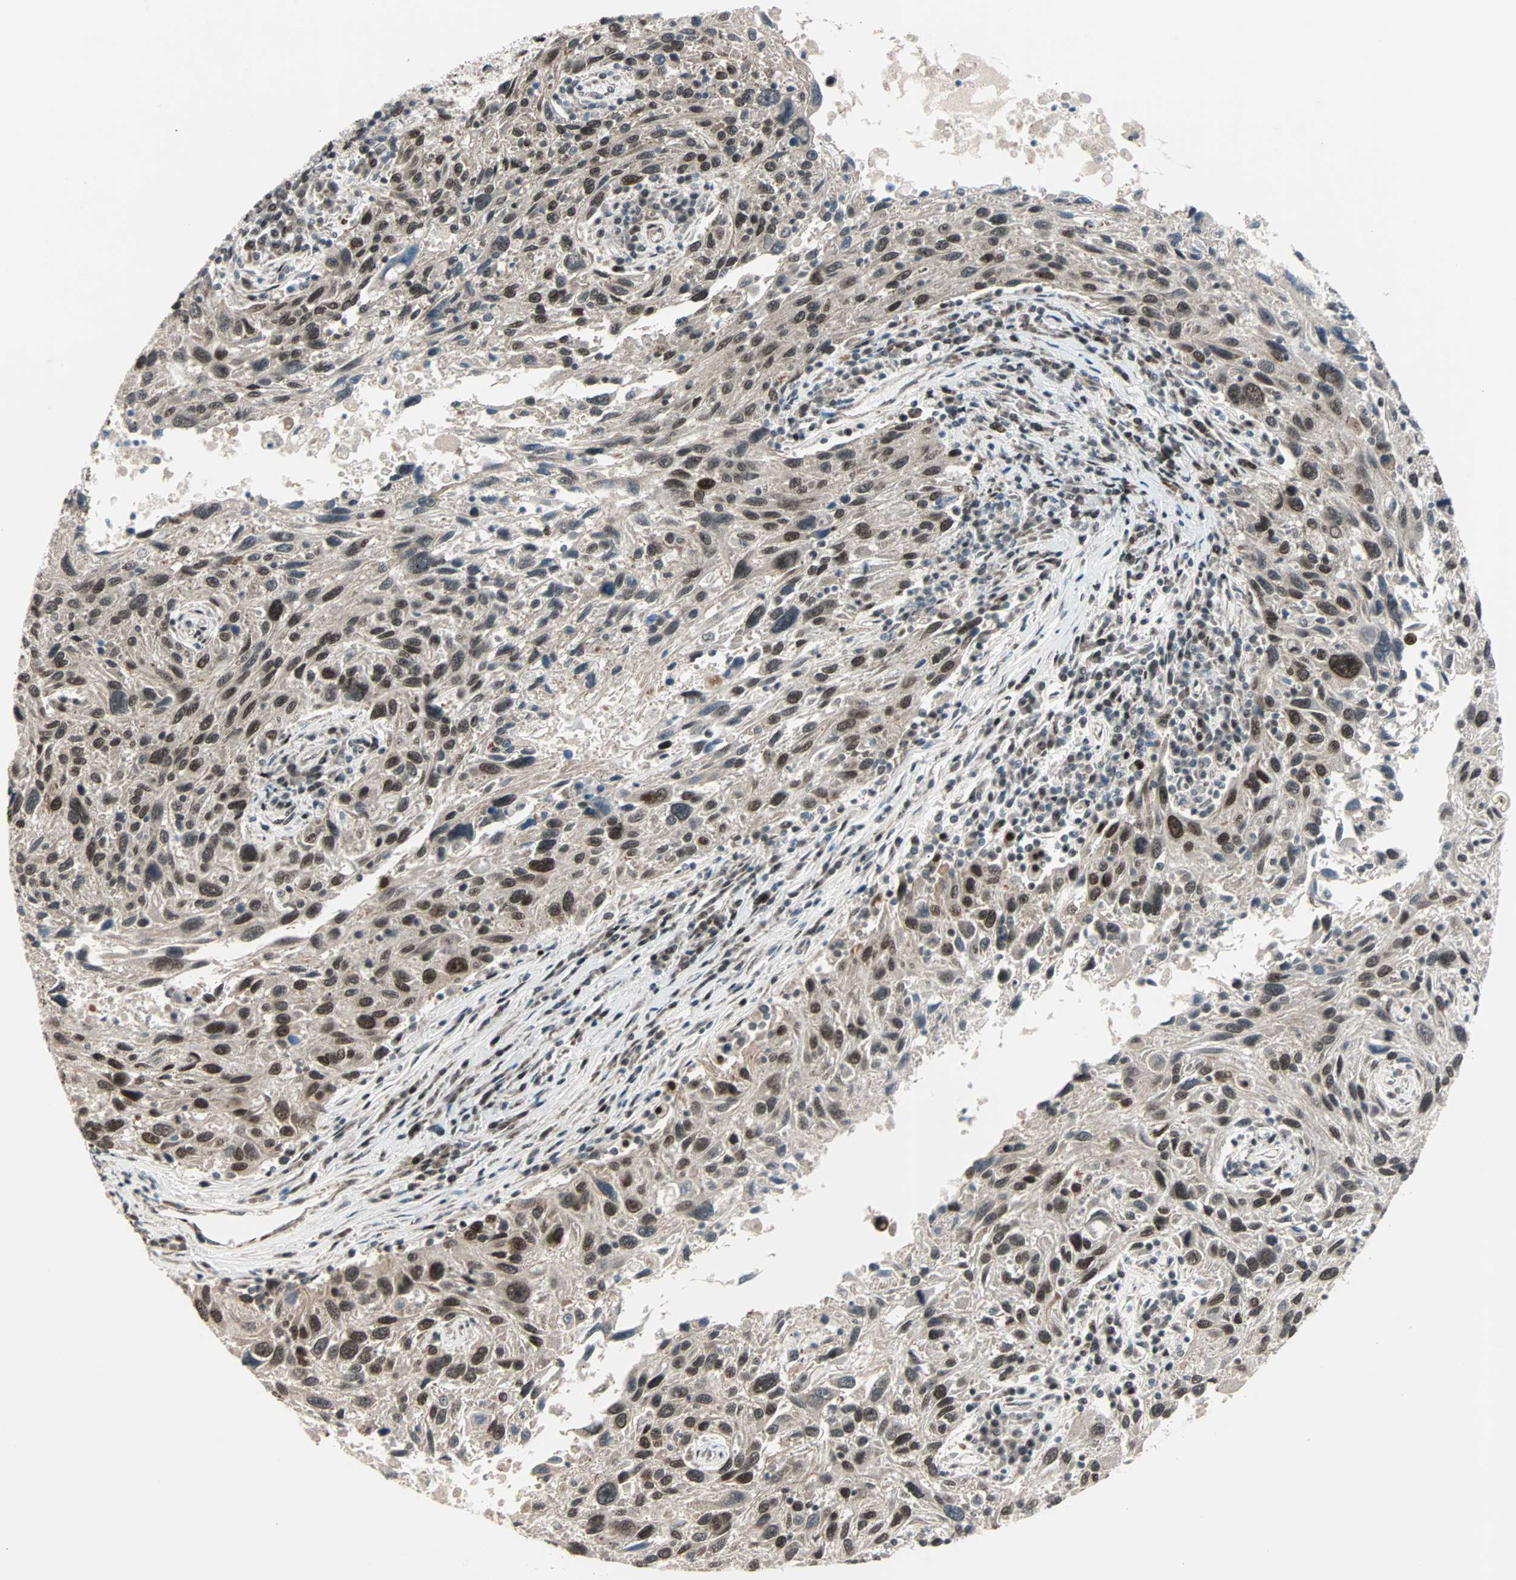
{"staining": {"intensity": "moderate", "quantity": ">75%", "location": "nuclear"}, "tissue": "melanoma", "cell_type": "Tumor cells", "image_type": "cancer", "snomed": [{"axis": "morphology", "description": "Malignant melanoma, NOS"}, {"axis": "topography", "description": "Skin"}], "caption": "Immunohistochemistry (DAB) staining of melanoma shows moderate nuclear protein staining in about >75% of tumor cells.", "gene": "CBX4", "patient": {"sex": "male", "age": 53}}